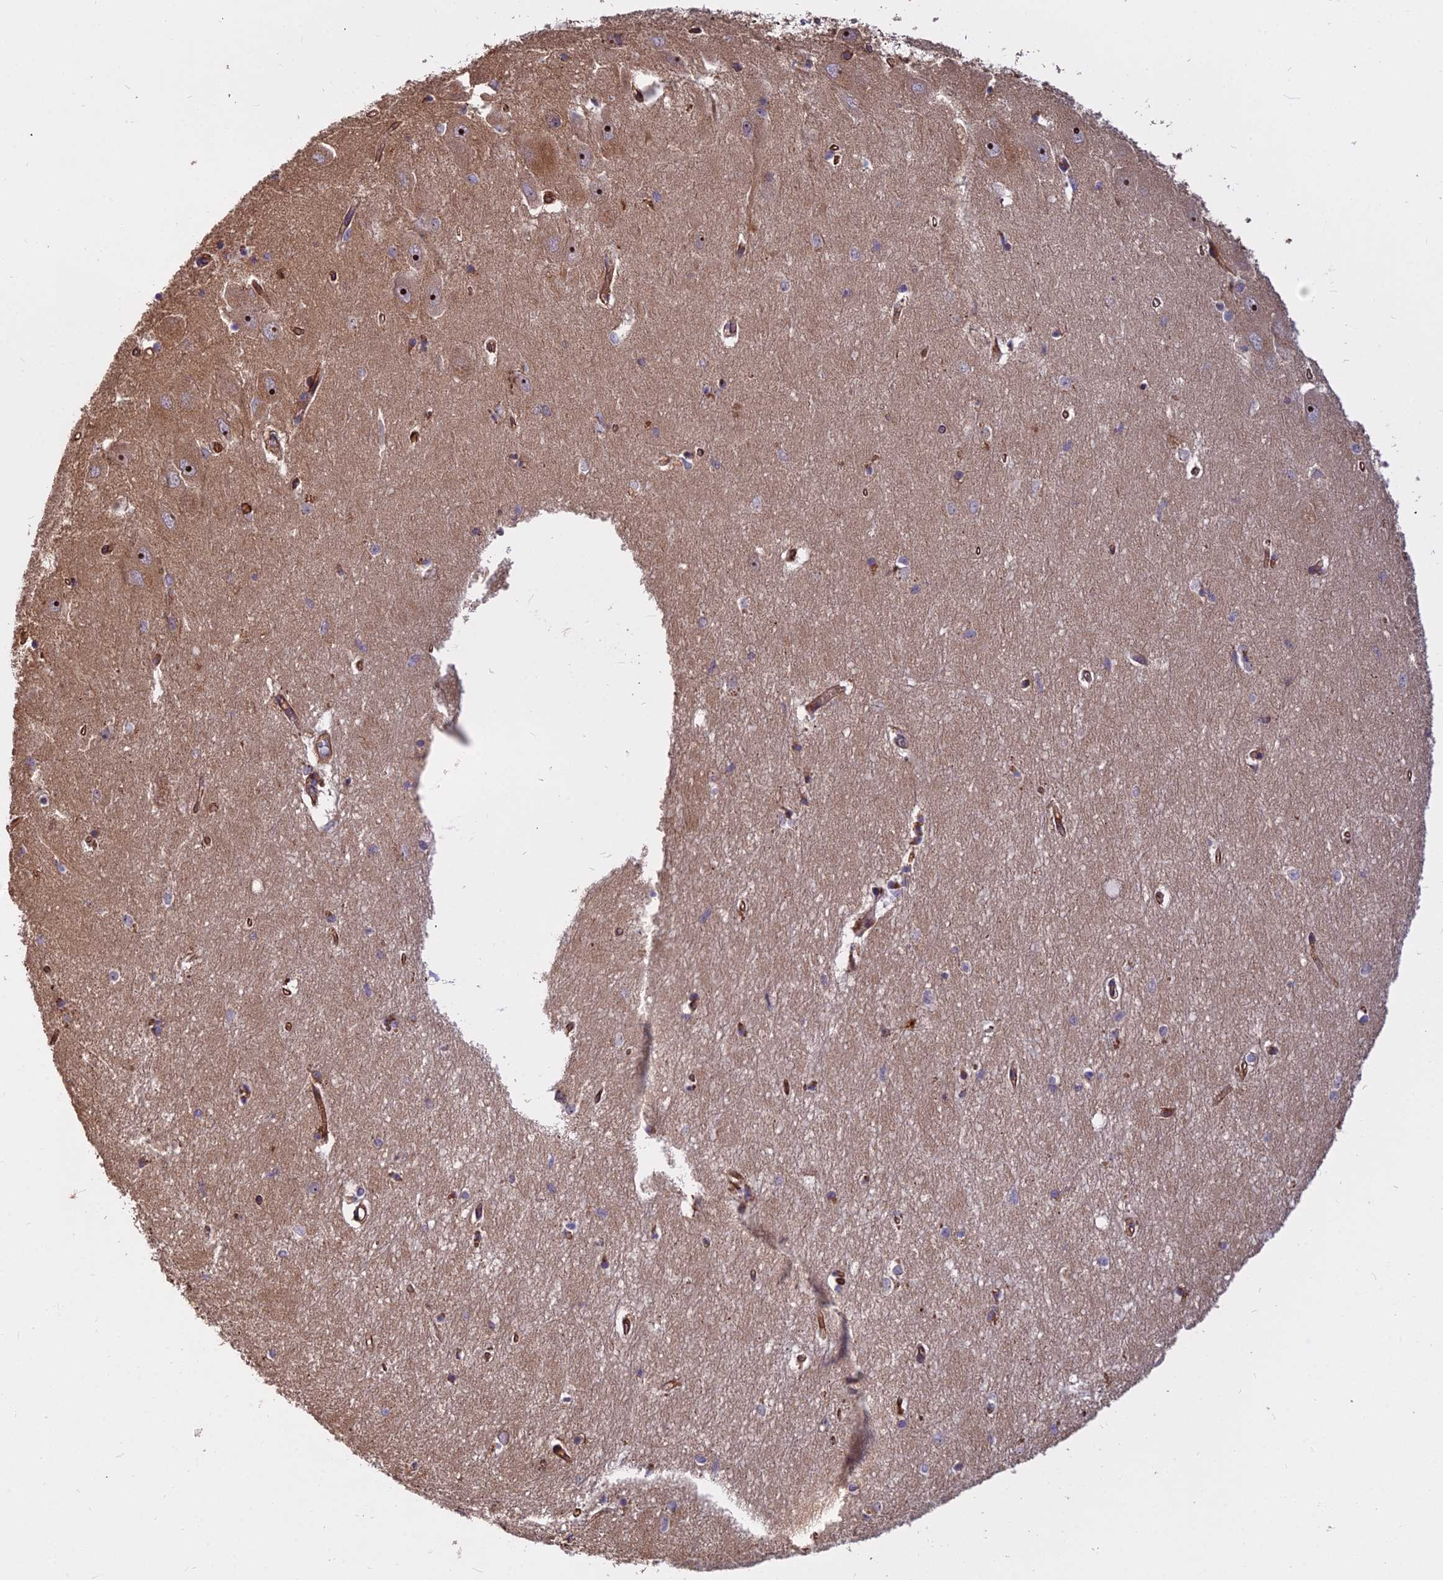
{"staining": {"intensity": "moderate", "quantity": "<25%", "location": "cytoplasmic/membranous"}, "tissue": "hippocampus", "cell_type": "Glial cells", "image_type": "normal", "snomed": [{"axis": "morphology", "description": "Normal tissue, NOS"}, {"axis": "topography", "description": "Hippocampus"}], "caption": "Human hippocampus stained with a brown dye demonstrates moderate cytoplasmic/membranous positive staining in about <25% of glial cells.", "gene": "TCEA3", "patient": {"sex": "female", "age": 64}}